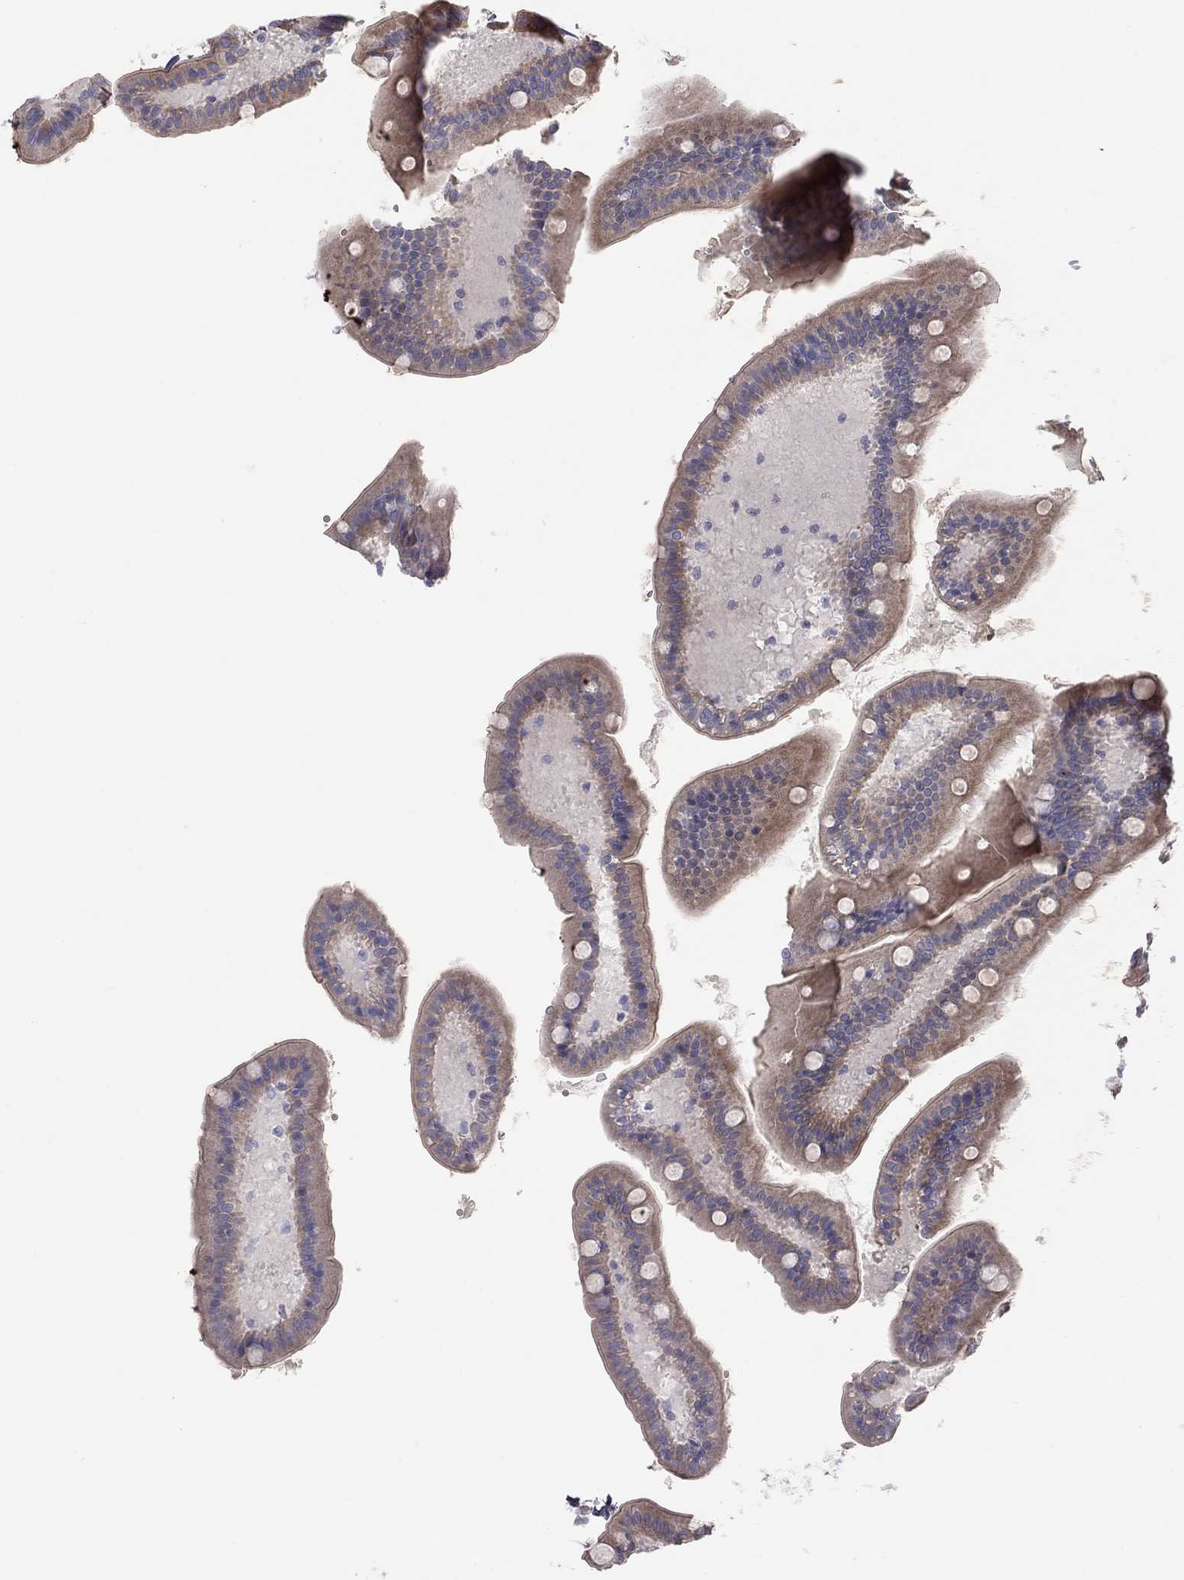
{"staining": {"intensity": "moderate", "quantity": "25%-75%", "location": "cytoplasmic/membranous"}, "tissue": "small intestine", "cell_type": "Glandular cells", "image_type": "normal", "snomed": [{"axis": "morphology", "description": "Normal tissue, NOS"}, {"axis": "topography", "description": "Small intestine"}], "caption": "DAB (3,3'-diaminobenzidine) immunohistochemical staining of unremarkable small intestine reveals moderate cytoplasmic/membranous protein positivity in about 25%-75% of glandular cells.", "gene": "GPRC5B", "patient": {"sex": "male", "age": 66}}